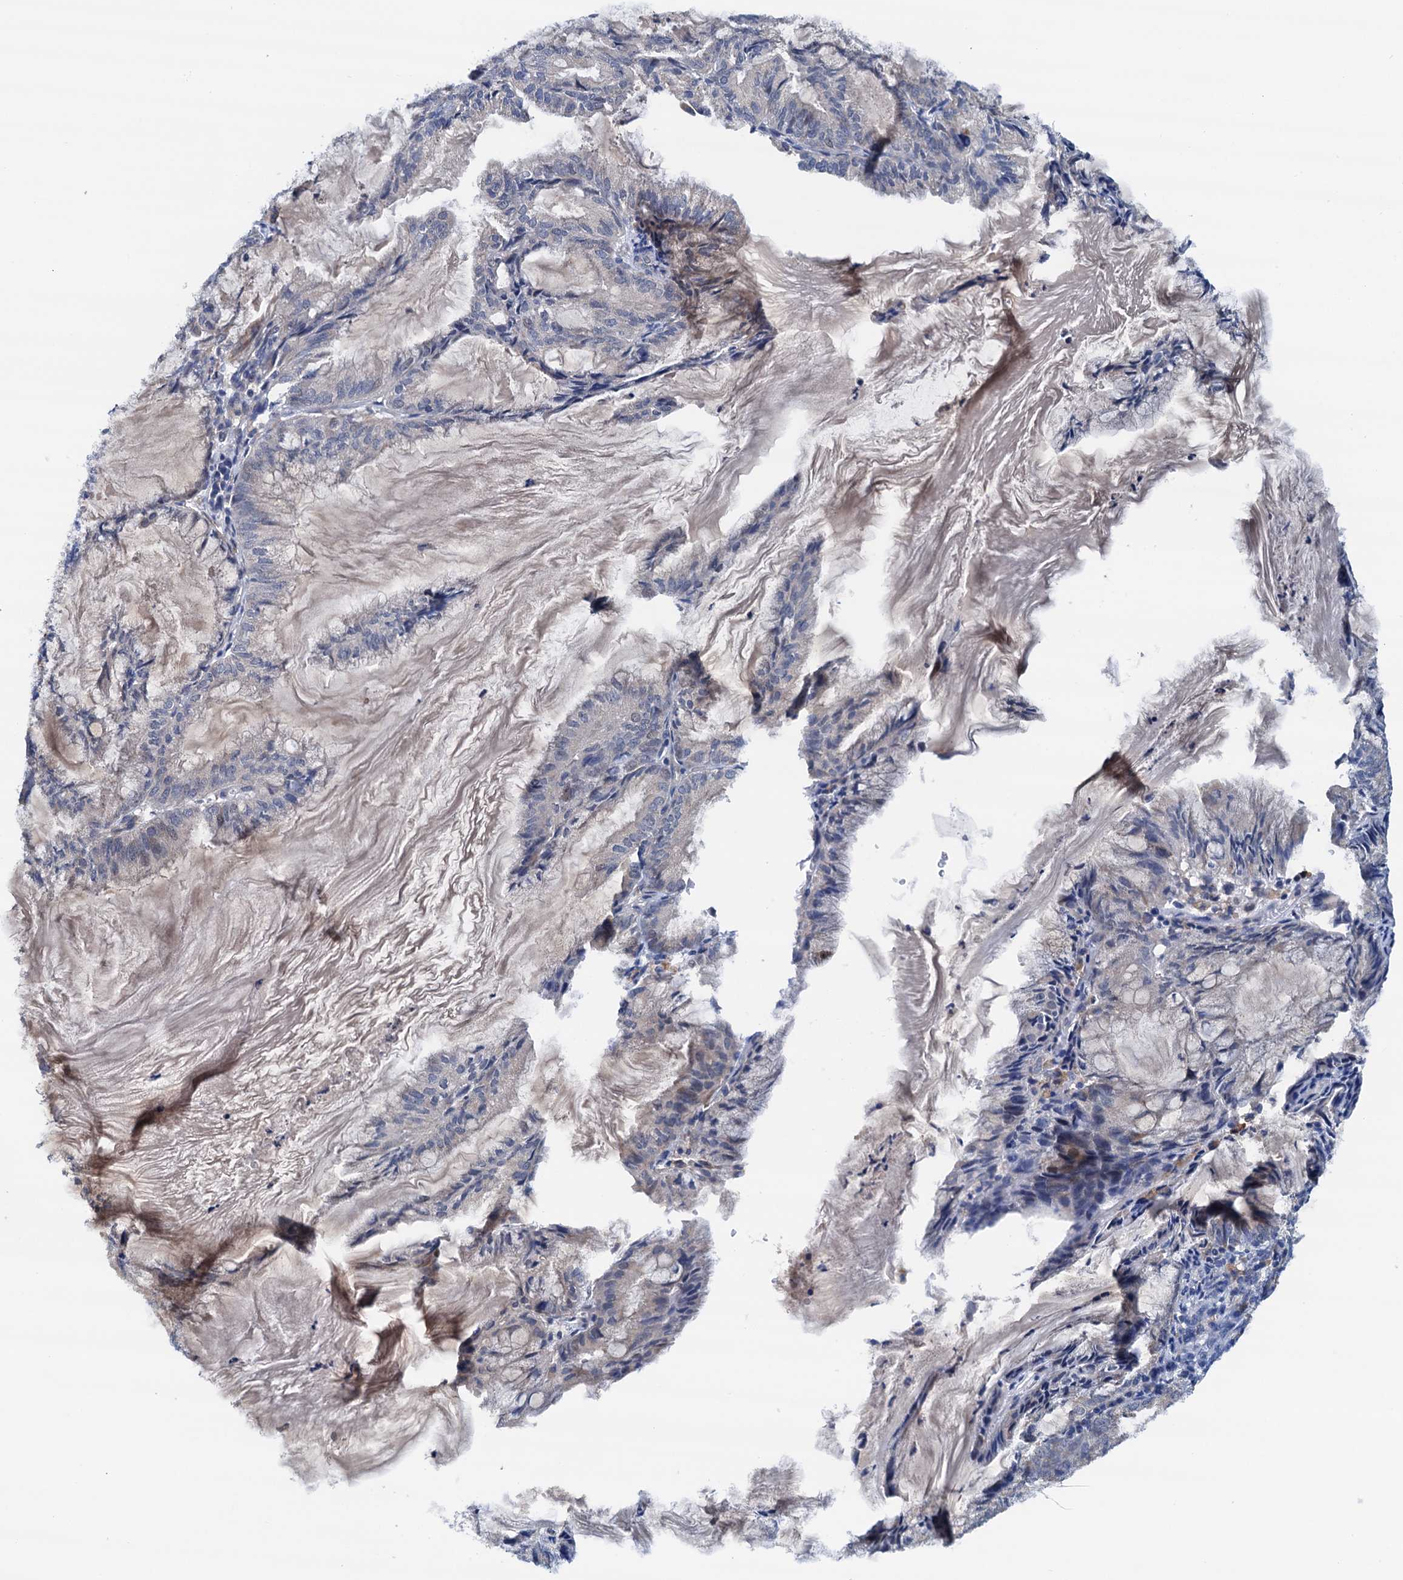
{"staining": {"intensity": "negative", "quantity": "none", "location": "none"}, "tissue": "endometrial cancer", "cell_type": "Tumor cells", "image_type": "cancer", "snomed": [{"axis": "morphology", "description": "Adenocarcinoma, NOS"}, {"axis": "topography", "description": "Endometrium"}], "caption": "Immunohistochemistry of human endometrial cancer reveals no expression in tumor cells.", "gene": "RASSF9", "patient": {"sex": "female", "age": 86}}